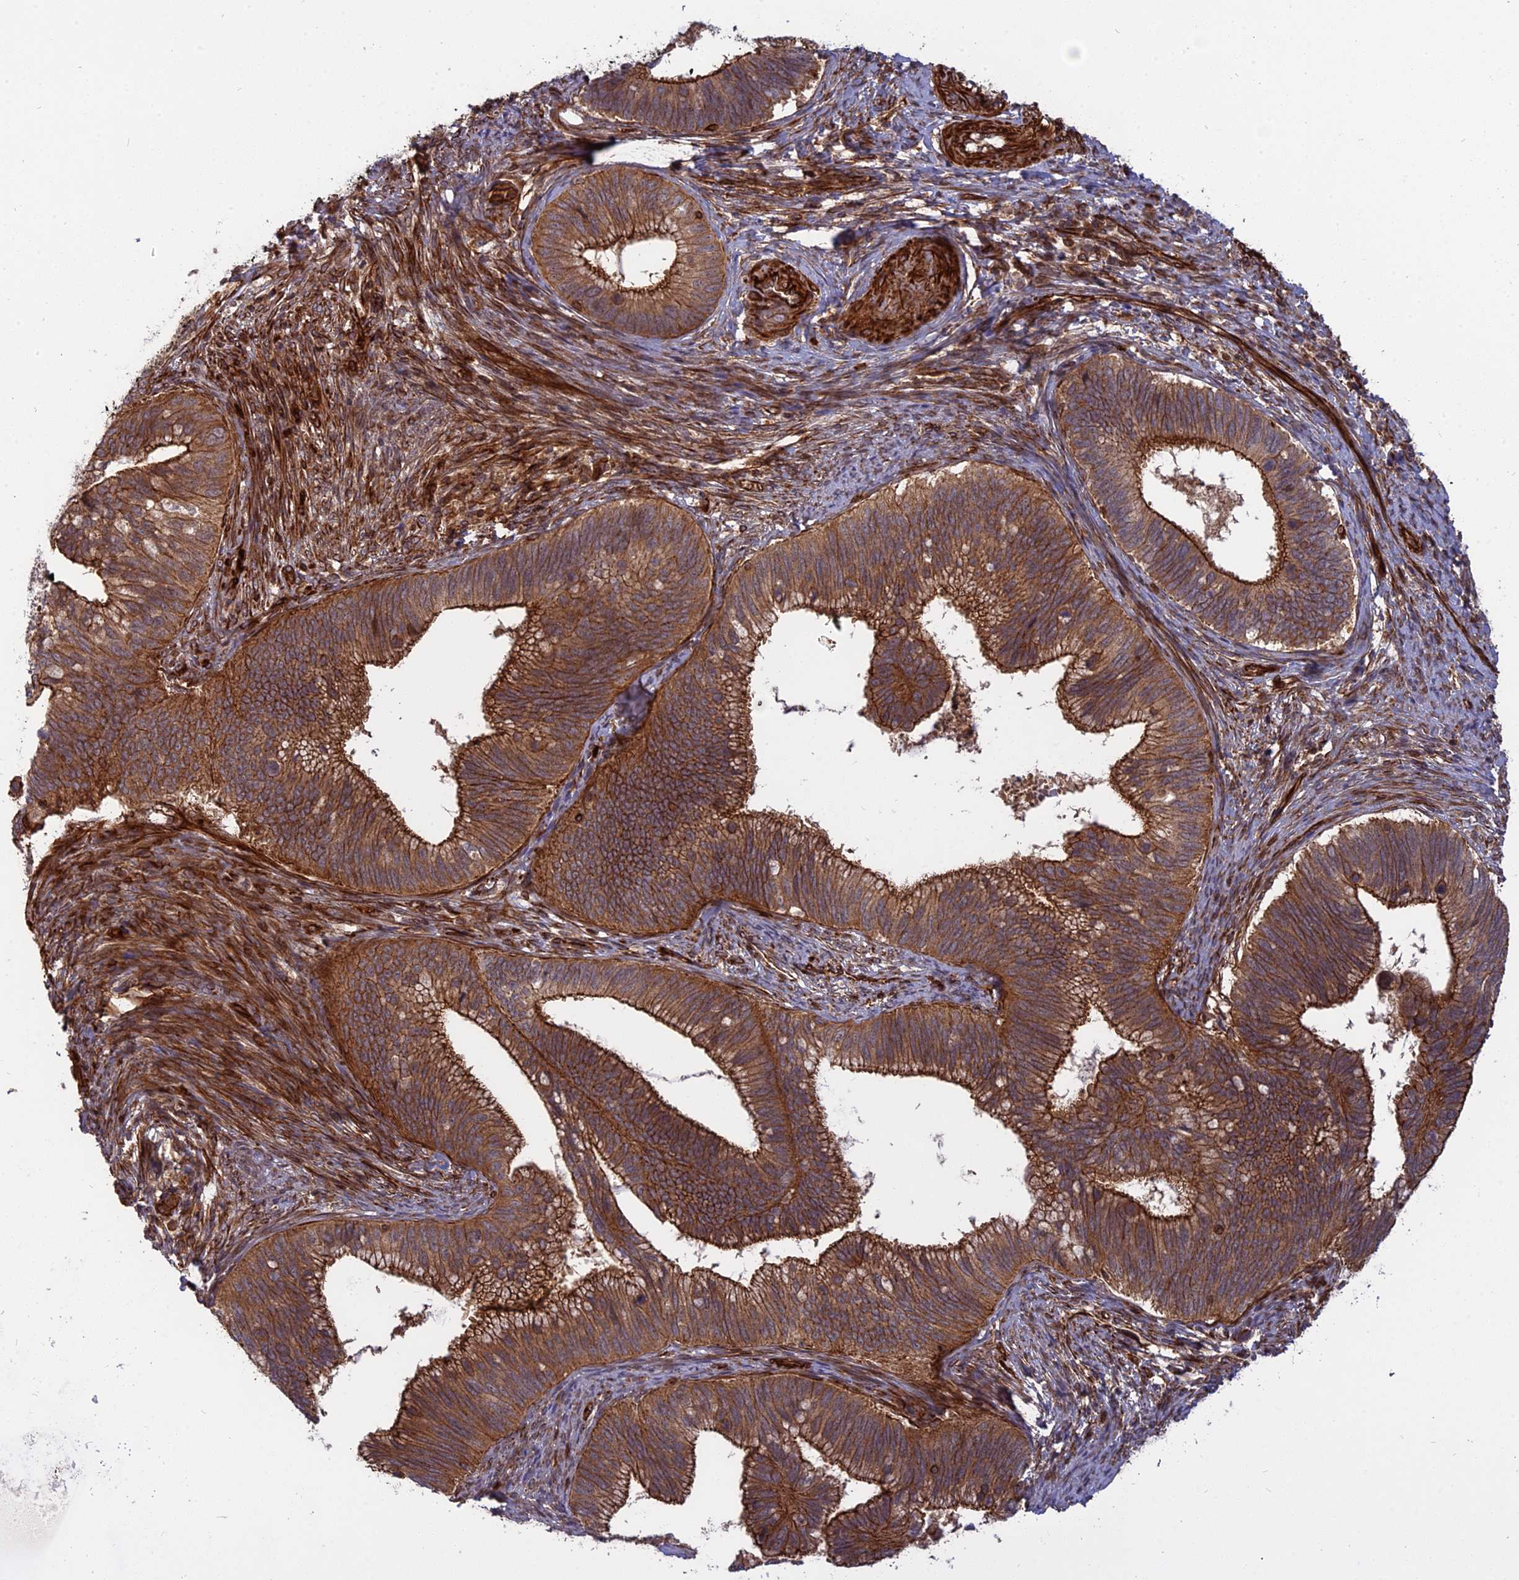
{"staining": {"intensity": "moderate", "quantity": ">75%", "location": "cytoplasmic/membranous"}, "tissue": "cervical cancer", "cell_type": "Tumor cells", "image_type": "cancer", "snomed": [{"axis": "morphology", "description": "Adenocarcinoma, NOS"}, {"axis": "topography", "description": "Cervix"}], "caption": "Immunohistochemistry (IHC) of human cervical cancer (adenocarcinoma) displays medium levels of moderate cytoplasmic/membranous positivity in about >75% of tumor cells.", "gene": "PHLDB3", "patient": {"sex": "female", "age": 42}}